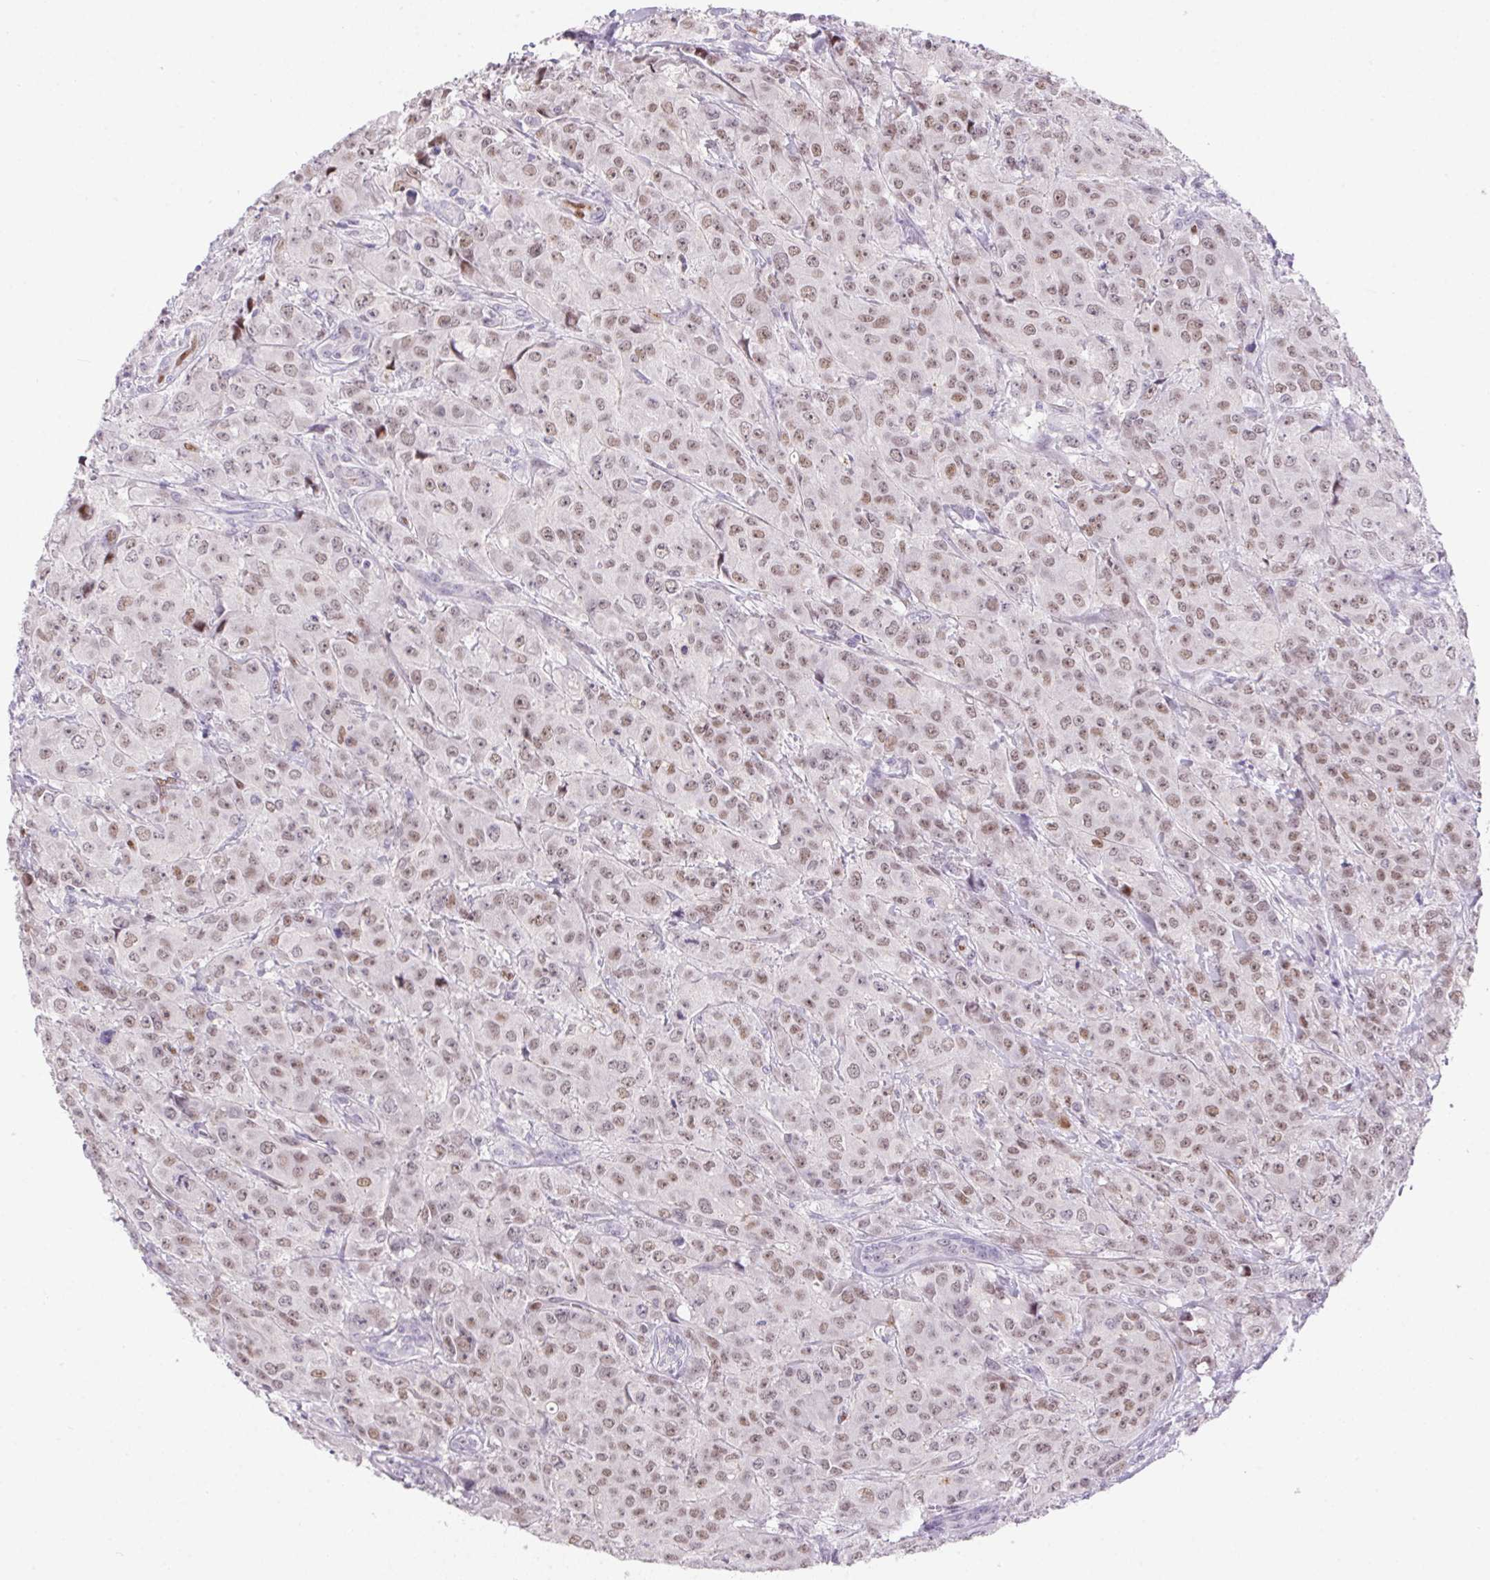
{"staining": {"intensity": "weak", "quantity": ">75%", "location": "nuclear"}, "tissue": "breast cancer", "cell_type": "Tumor cells", "image_type": "cancer", "snomed": [{"axis": "morphology", "description": "Normal tissue, NOS"}, {"axis": "morphology", "description": "Duct carcinoma"}, {"axis": "topography", "description": "Breast"}], "caption": "A high-resolution micrograph shows immunohistochemistry staining of breast cancer, which exhibits weak nuclear staining in about >75% of tumor cells.", "gene": "SP9", "patient": {"sex": "female", "age": 43}}